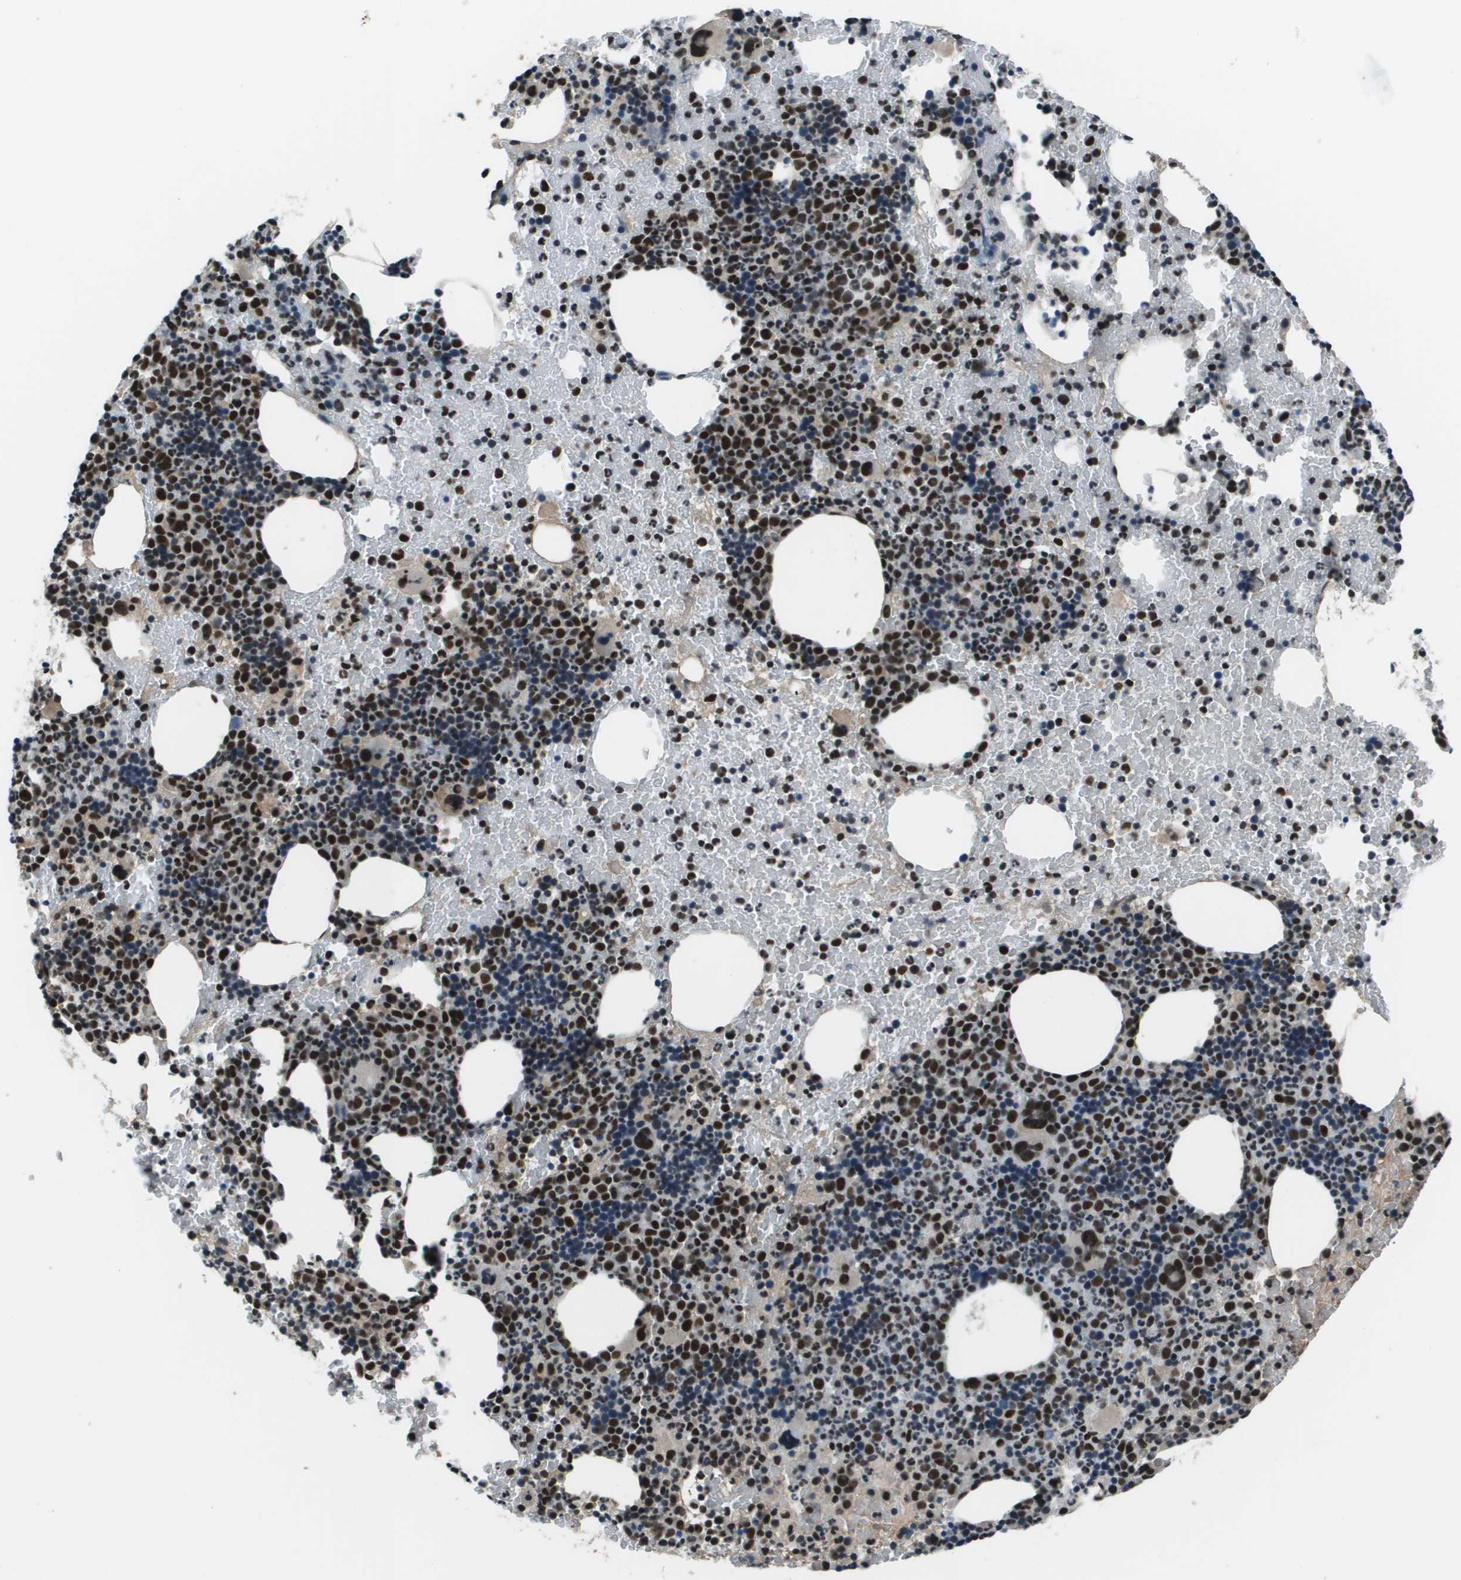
{"staining": {"intensity": "strong", "quantity": "25%-75%", "location": "nuclear"}, "tissue": "bone marrow", "cell_type": "Hematopoietic cells", "image_type": "normal", "snomed": [{"axis": "morphology", "description": "Normal tissue, NOS"}, {"axis": "morphology", "description": "Inflammation, NOS"}, {"axis": "topography", "description": "Bone marrow"}], "caption": "Bone marrow stained with immunohistochemistry (IHC) reveals strong nuclear staining in approximately 25%-75% of hematopoietic cells. (Brightfield microscopy of DAB IHC at high magnification).", "gene": "THRAP3", "patient": {"sex": "male", "age": 72}}